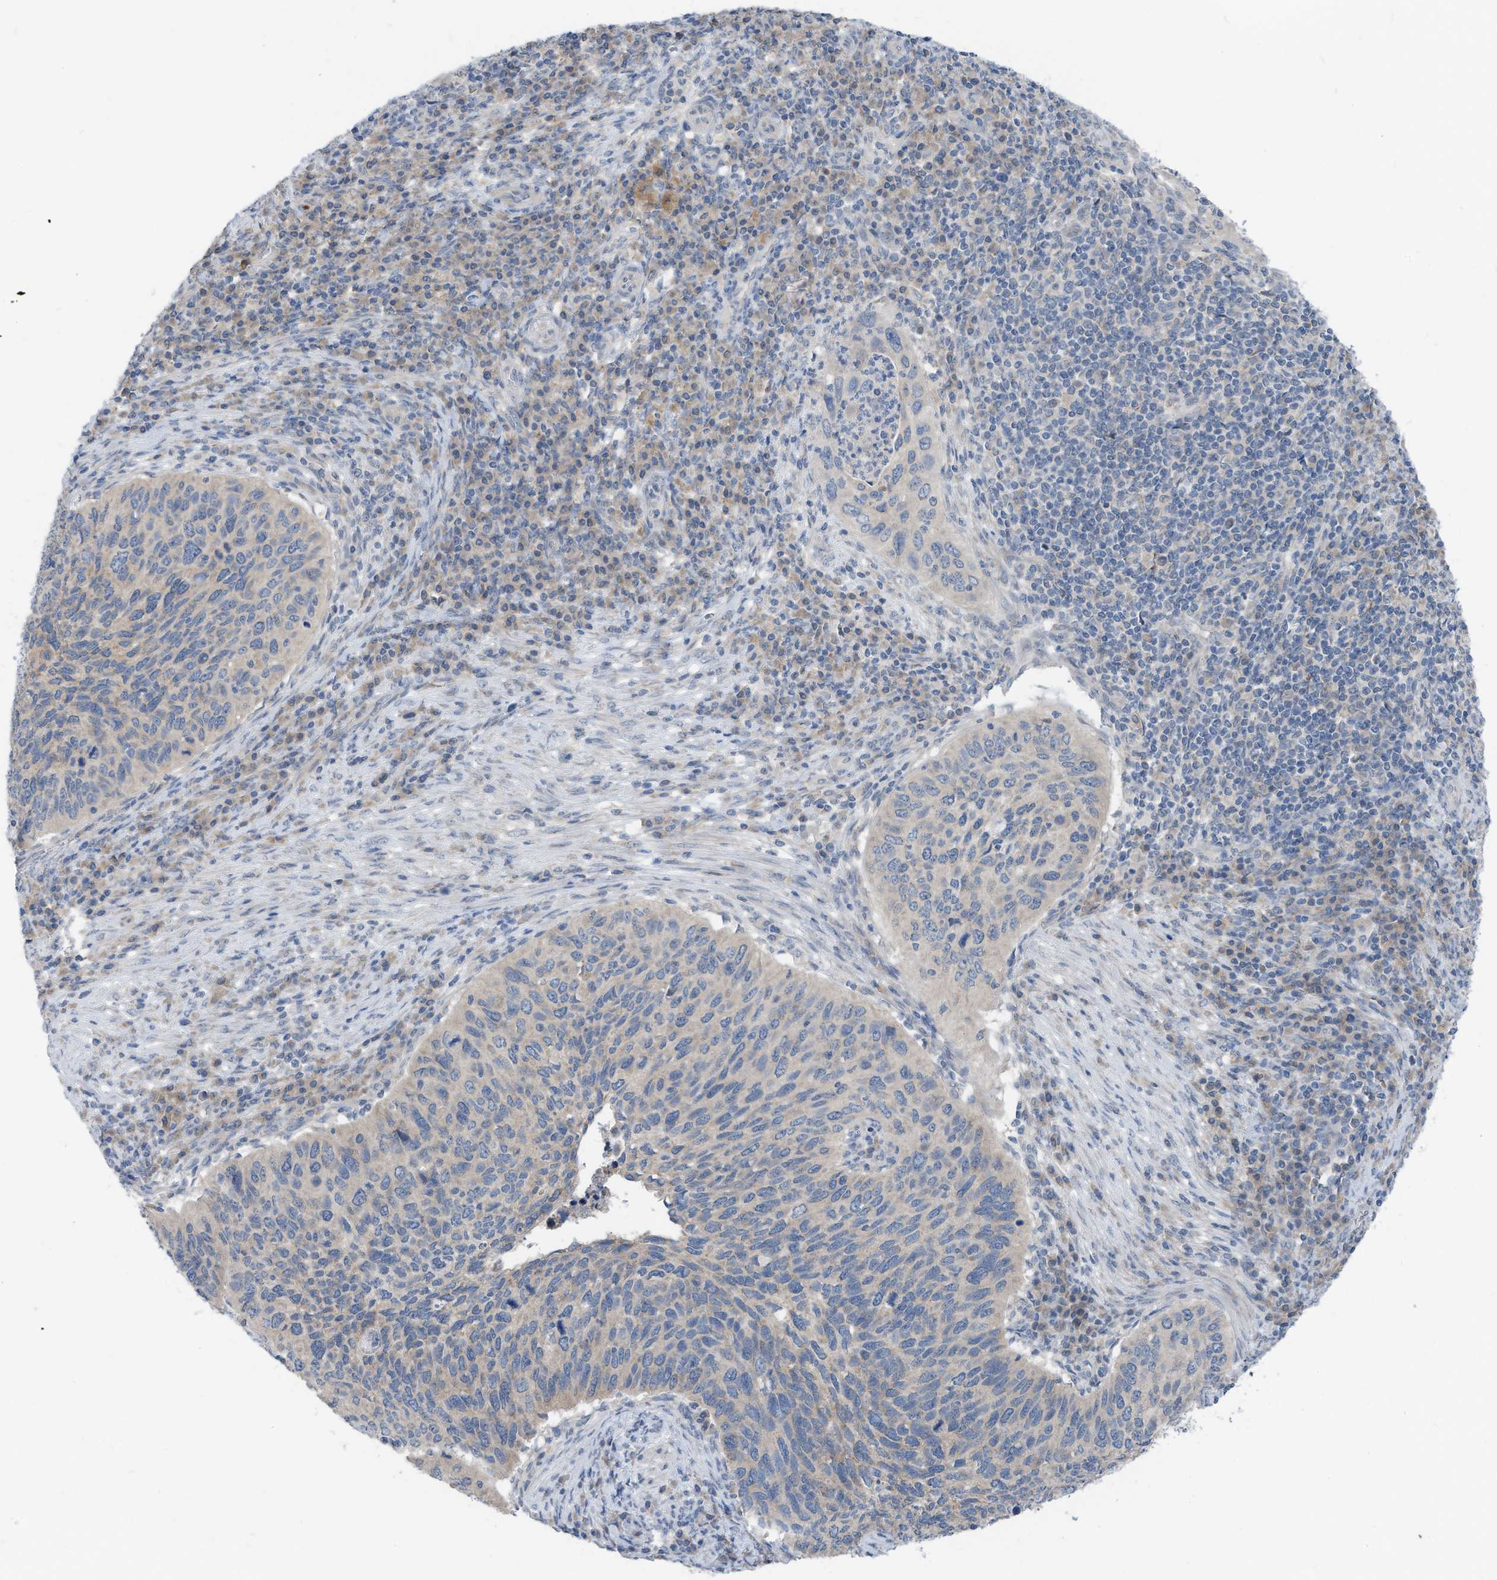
{"staining": {"intensity": "negative", "quantity": "none", "location": "none"}, "tissue": "cervical cancer", "cell_type": "Tumor cells", "image_type": "cancer", "snomed": [{"axis": "morphology", "description": "Squamous cell carcinoma, NOS"}, {"axis": "topography", "description": "Cervix"}], "caption": "An image of human cervical cancer (squamous cell carcinoma) is negative for staining in tumor cells.", "gene": "LDAH", "patient": {"sex": "female", "age": 38}}